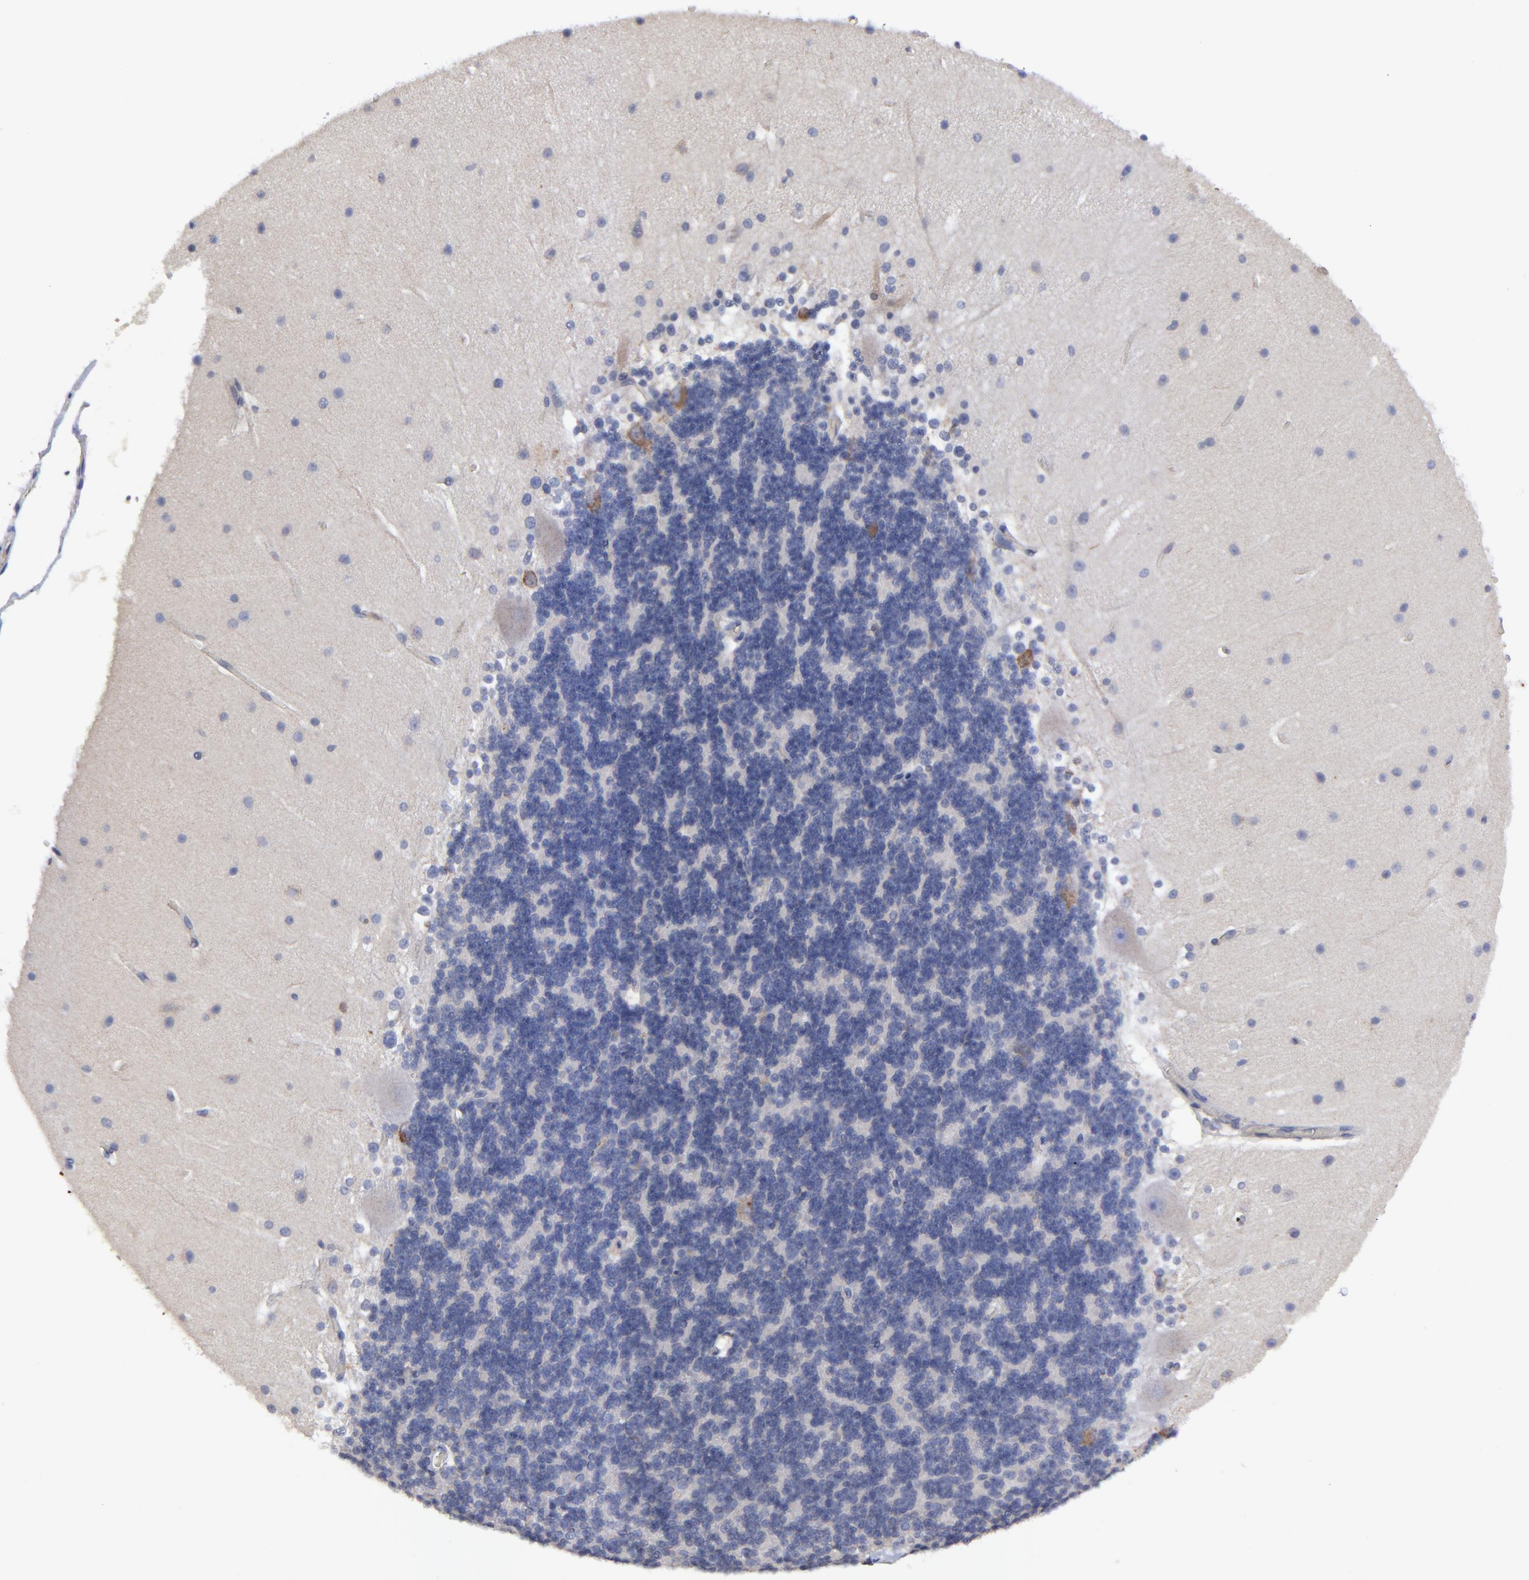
{"staining": {"intensity": "moderate", "quantity": "<25%", "location": "cytoplasmic/membranous"}, "tissue": "cerebellum", "cell_type": "Cells in granular layer", "image_type": "normal", "snomed": [{"axis": "morphology", "description": "Normal tissue, NOS"}, {"axis": "topography", "description": "Cerebellum"}], "caption": "DAB (3,3'-diaminobenzidine) immunohistochemical staining of unremarkable cerebellum demonstrates moderate cytoplasmic/membranous protein expression in approximately <25% of cells in granular layer. The protein is stained brown, and the nuclei are stained in blue (DAB (3,3'-diaminobenzidine) IHC with brightfield microscopy, high magnification).", "gene": "SULF2", "patient": {"sex": "female", "age": 19}}